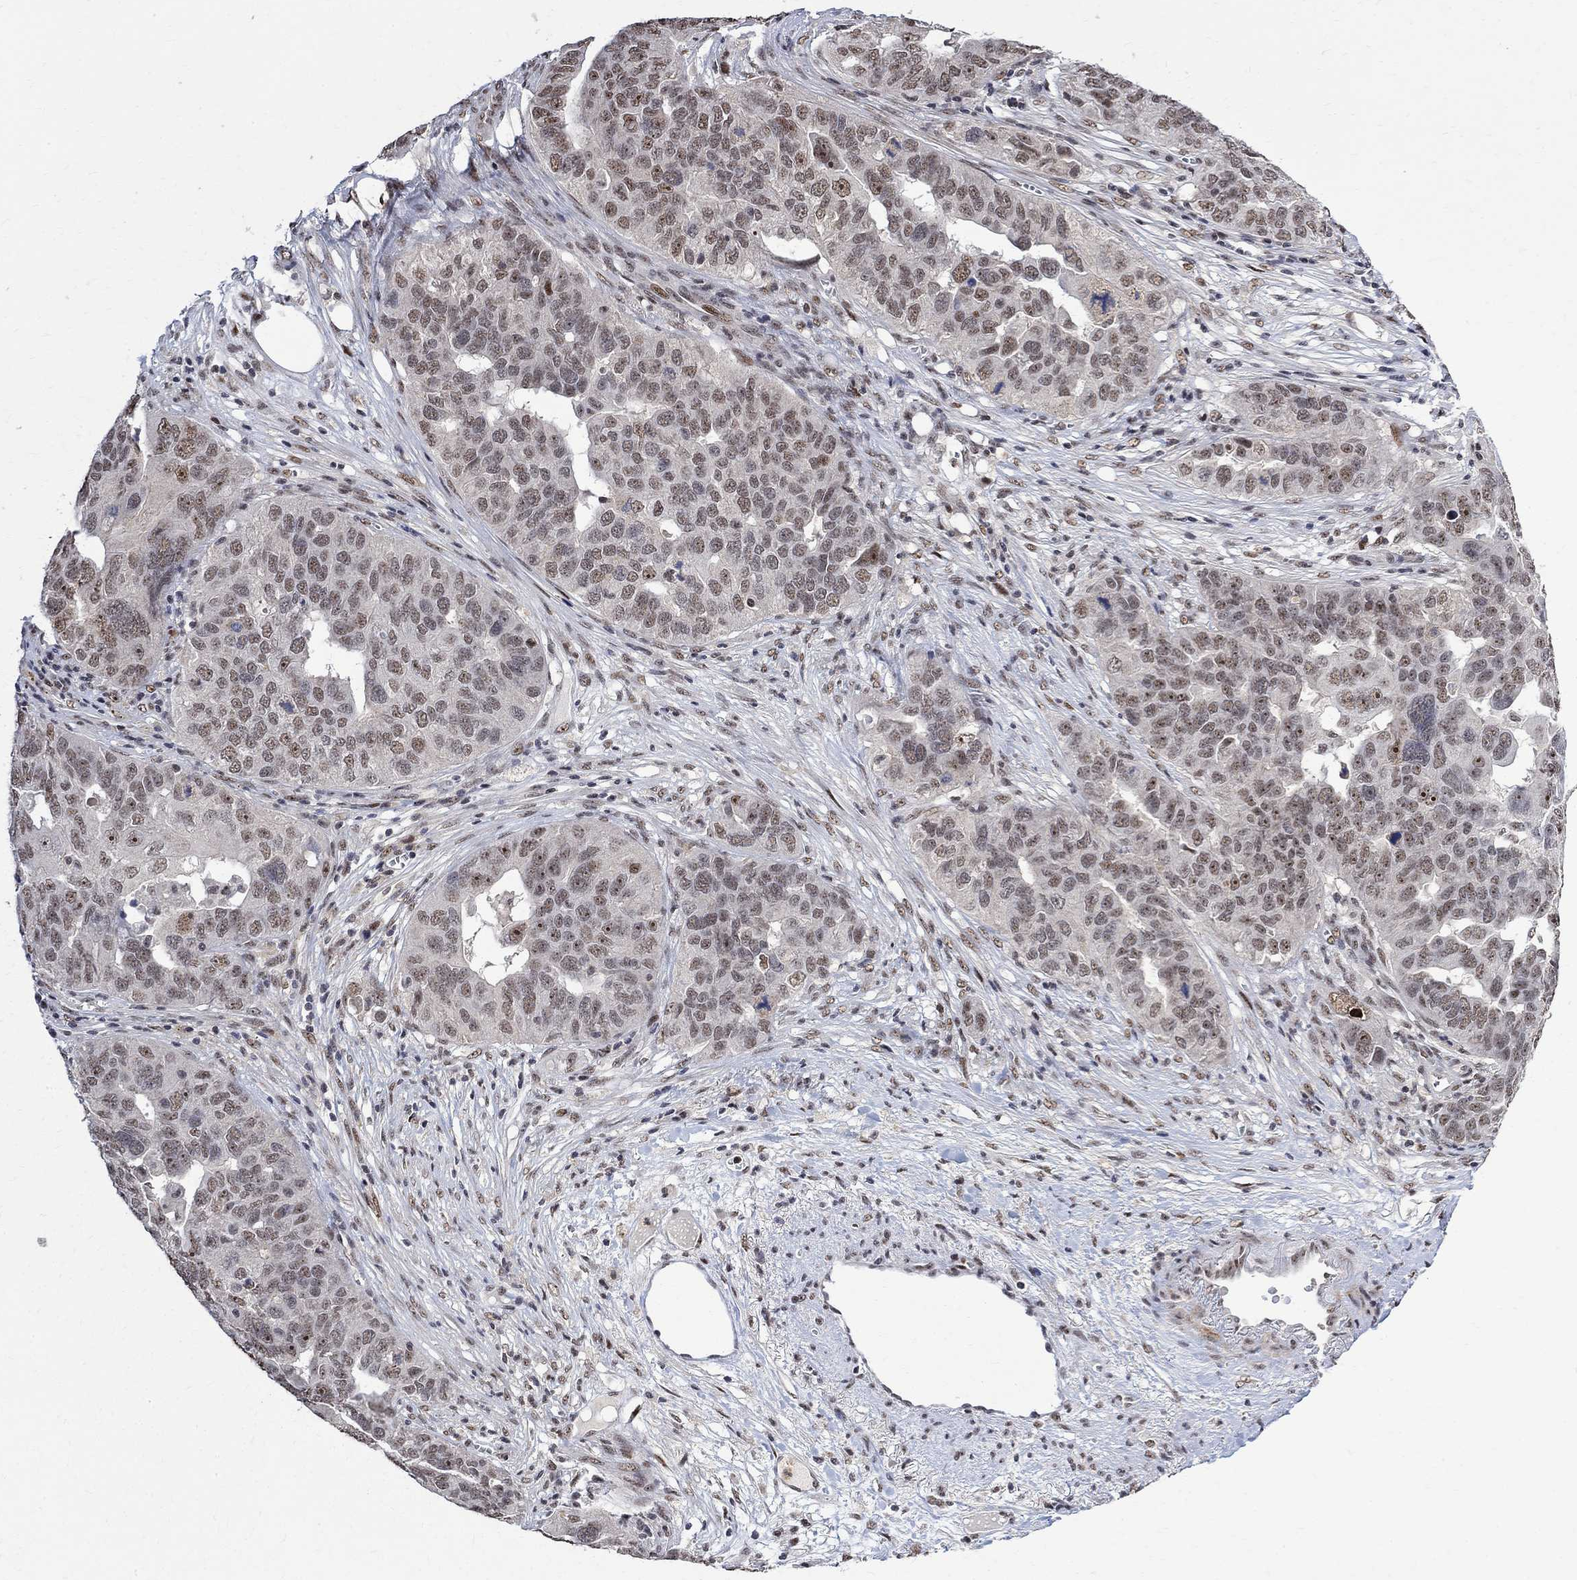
{"staining": {"intensity": "weak", "quantity": "25%-75%", "location": "nuclear"}, "tissue": "ovarian cancer", "cell_type": "Tumor cells", "image_type": "cancer", "snomed": [{"axis": "morphology", "description": "Carcinoma, endometroid"}, {"axis": "topography", "description": "Soft tissue"}, {"axis": "topography", "description": "Ovary"}], "caption": "The image reveals immunohistochemical staining of ovarian endometroid carcinoma. There is weak nuclear positivity is identified in about 25%-75% of tumor cells.", "gene": "E4F1", "patient": {"sex": "female", "age": 52}}